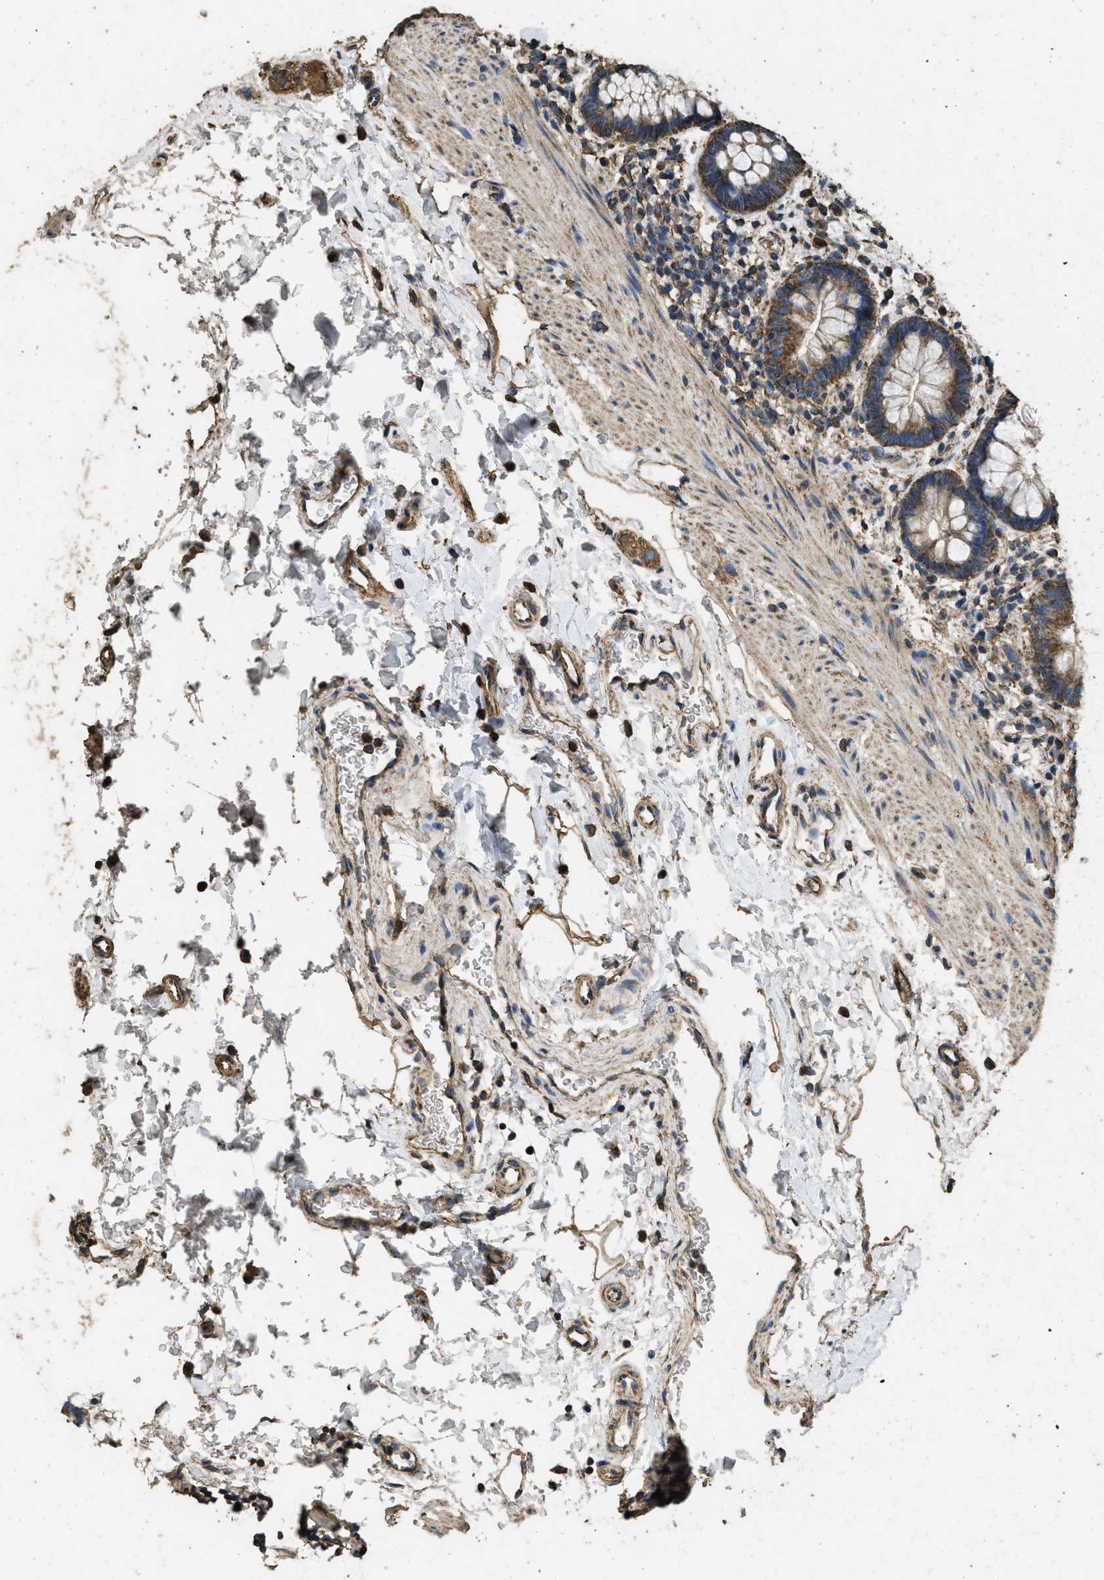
{"staining": {"intensity": "strong", "quantity": ">75%", "location": "cytoplasmic/membranous"}, "tissue": "rectum", "cell_type": "Glandular cells", "image_type": "normal", "snomed": [{"axis": "morphology", "description": "Normal tissue, NOS"}, {"axis": "topography", "description": "Rectum"}], "caption": "Protein expression analysis of benign rectum displays strong cytoplasmic/membranous staining in about >75% of glandular cells.", "gene": "CYRIA", "patient": {"sex": "female", "age": 24}}